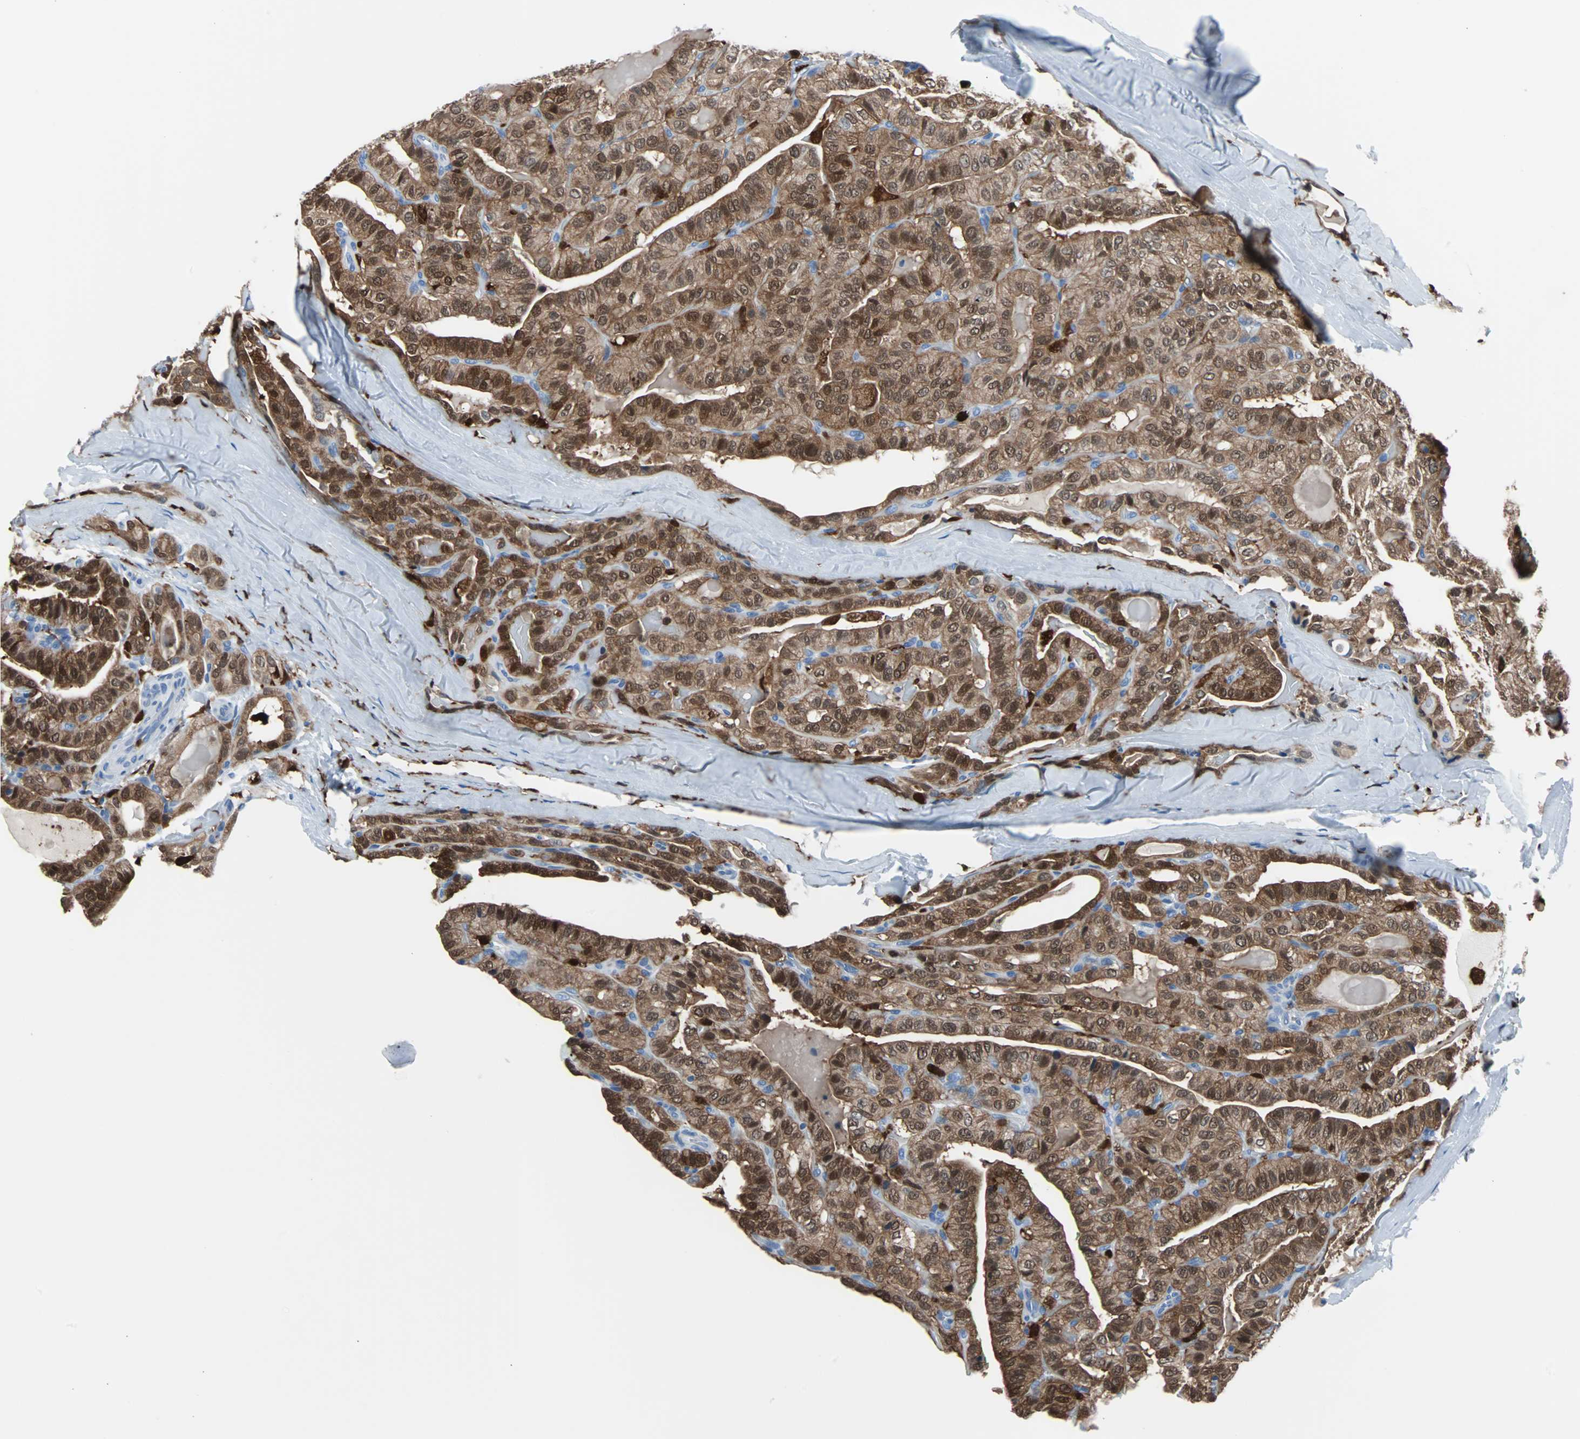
{"staining": {"intensity": "strong", "quantity": ">75%", "location": "cytoplasmic/membranous"}, "tissue": "thyroid cancer", "cell_type": "Tumor cells", "image_type": "cancer", "snomed": [{"axis": "morphology", "description": "Papillary adenocarcinoma, NOS"}, {"axis": "topography", "description": "Thyroid gland"}], "caption": "An immunohistochemistry (IHC) histopathology image of neoplastic tissue is shown. Protein staining in brown labels strong cytoplasmic/membranous positivity in thyroid cancer within tumor cells.", "gene": "SYK", "patient": {"sex": "male", "age": 77}}